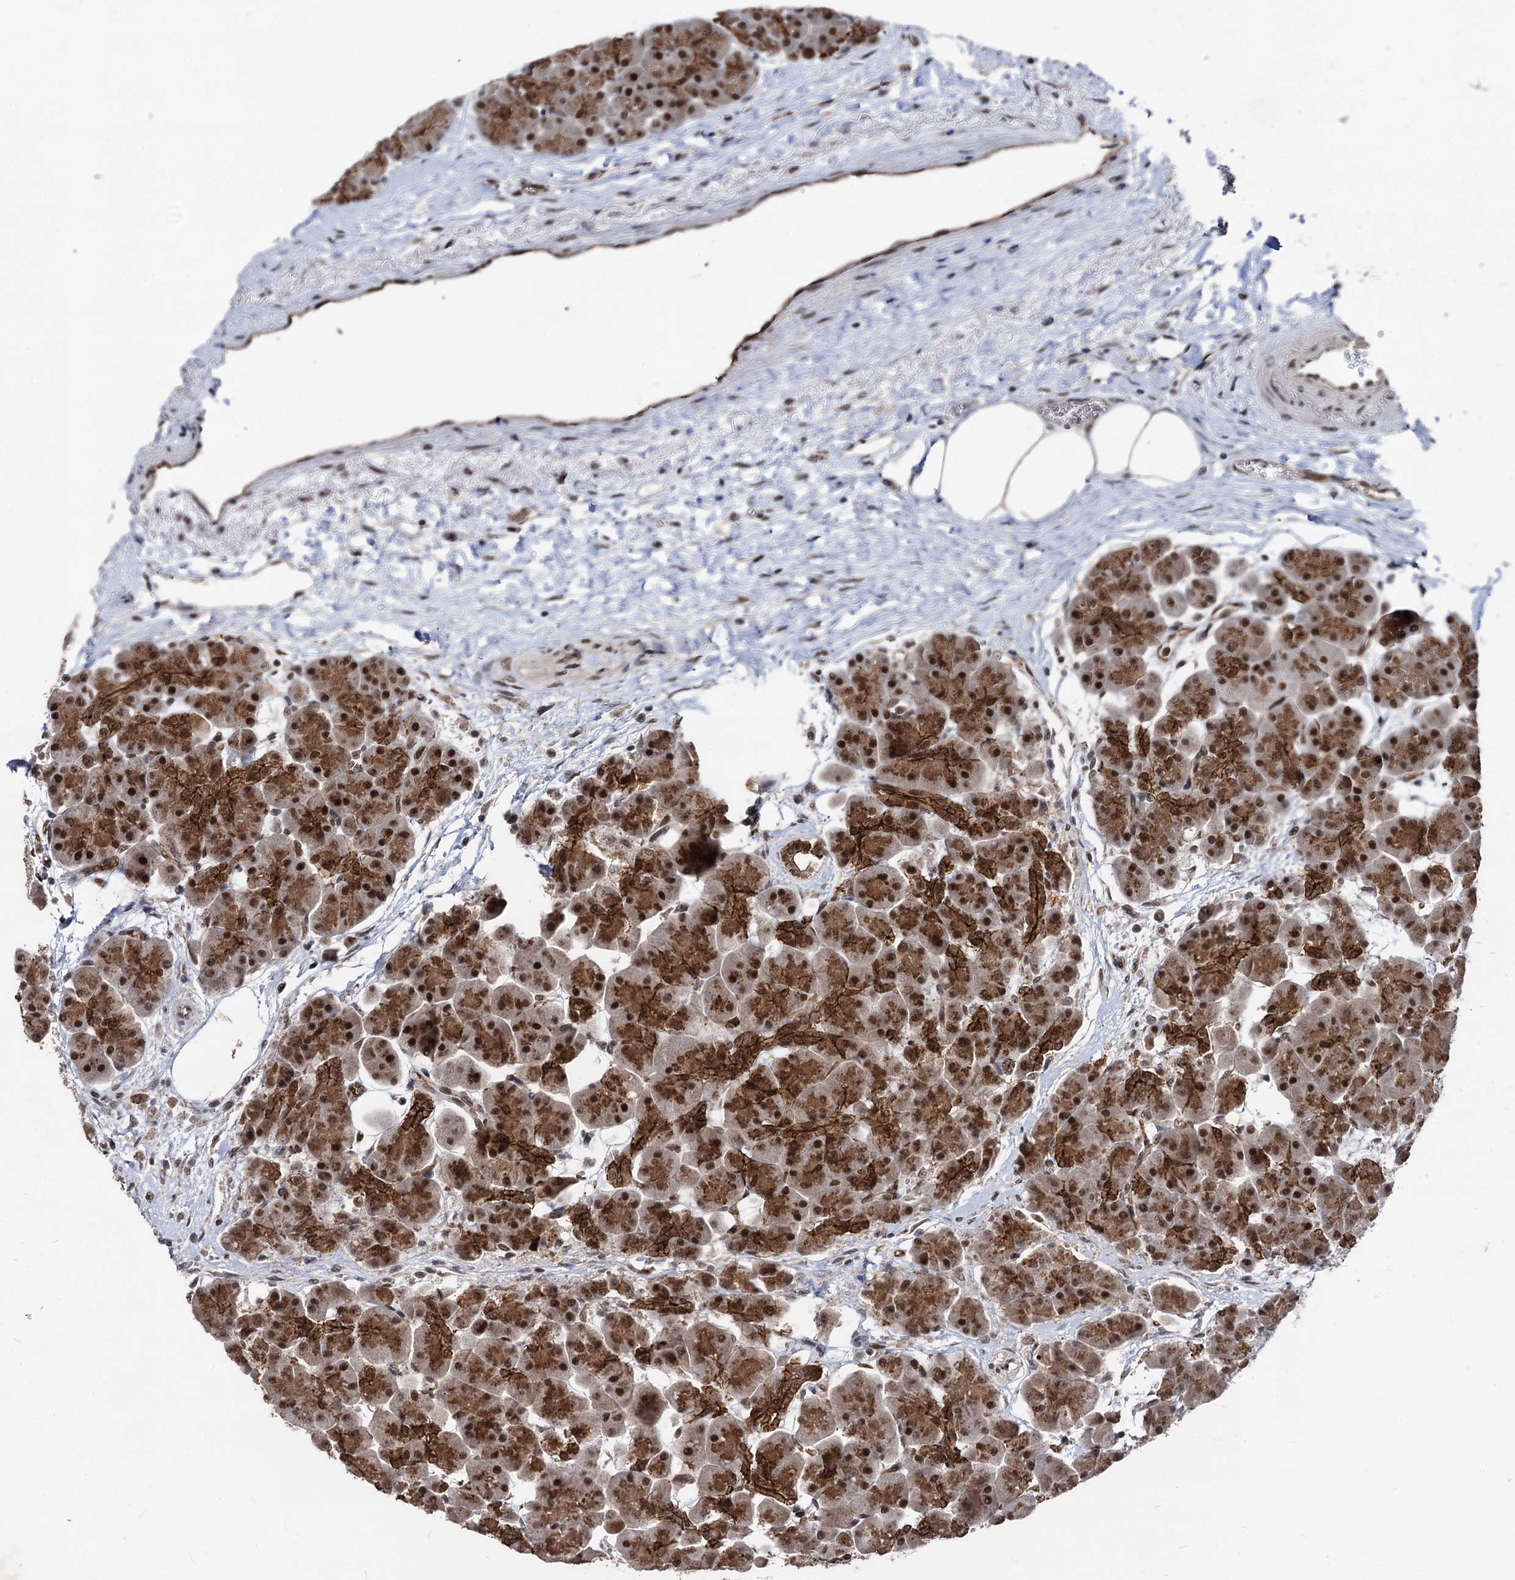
{"staining": {"intensity": "strong", "quantity": ">75%", "location": "cytoplasmic/membranous,nuclear"}, "tissue": "pancreas", "cell_type": "Exocrine glandular cells", "image_type": "normal", "snomed": [{"axis": "morphology", "description": "Normal tissue, NOS"}, {"axis": "topography", "description": "Pancreas"}], "caption": "DAB immunohistochemical staining of benign pancreas exhibits strong cytoplasmic/membranous,nuclear protein expression in about >75% of exocrine glandular cells.", "gene": "GALNT11", "patient": {"sex": "male", "age": 66}}